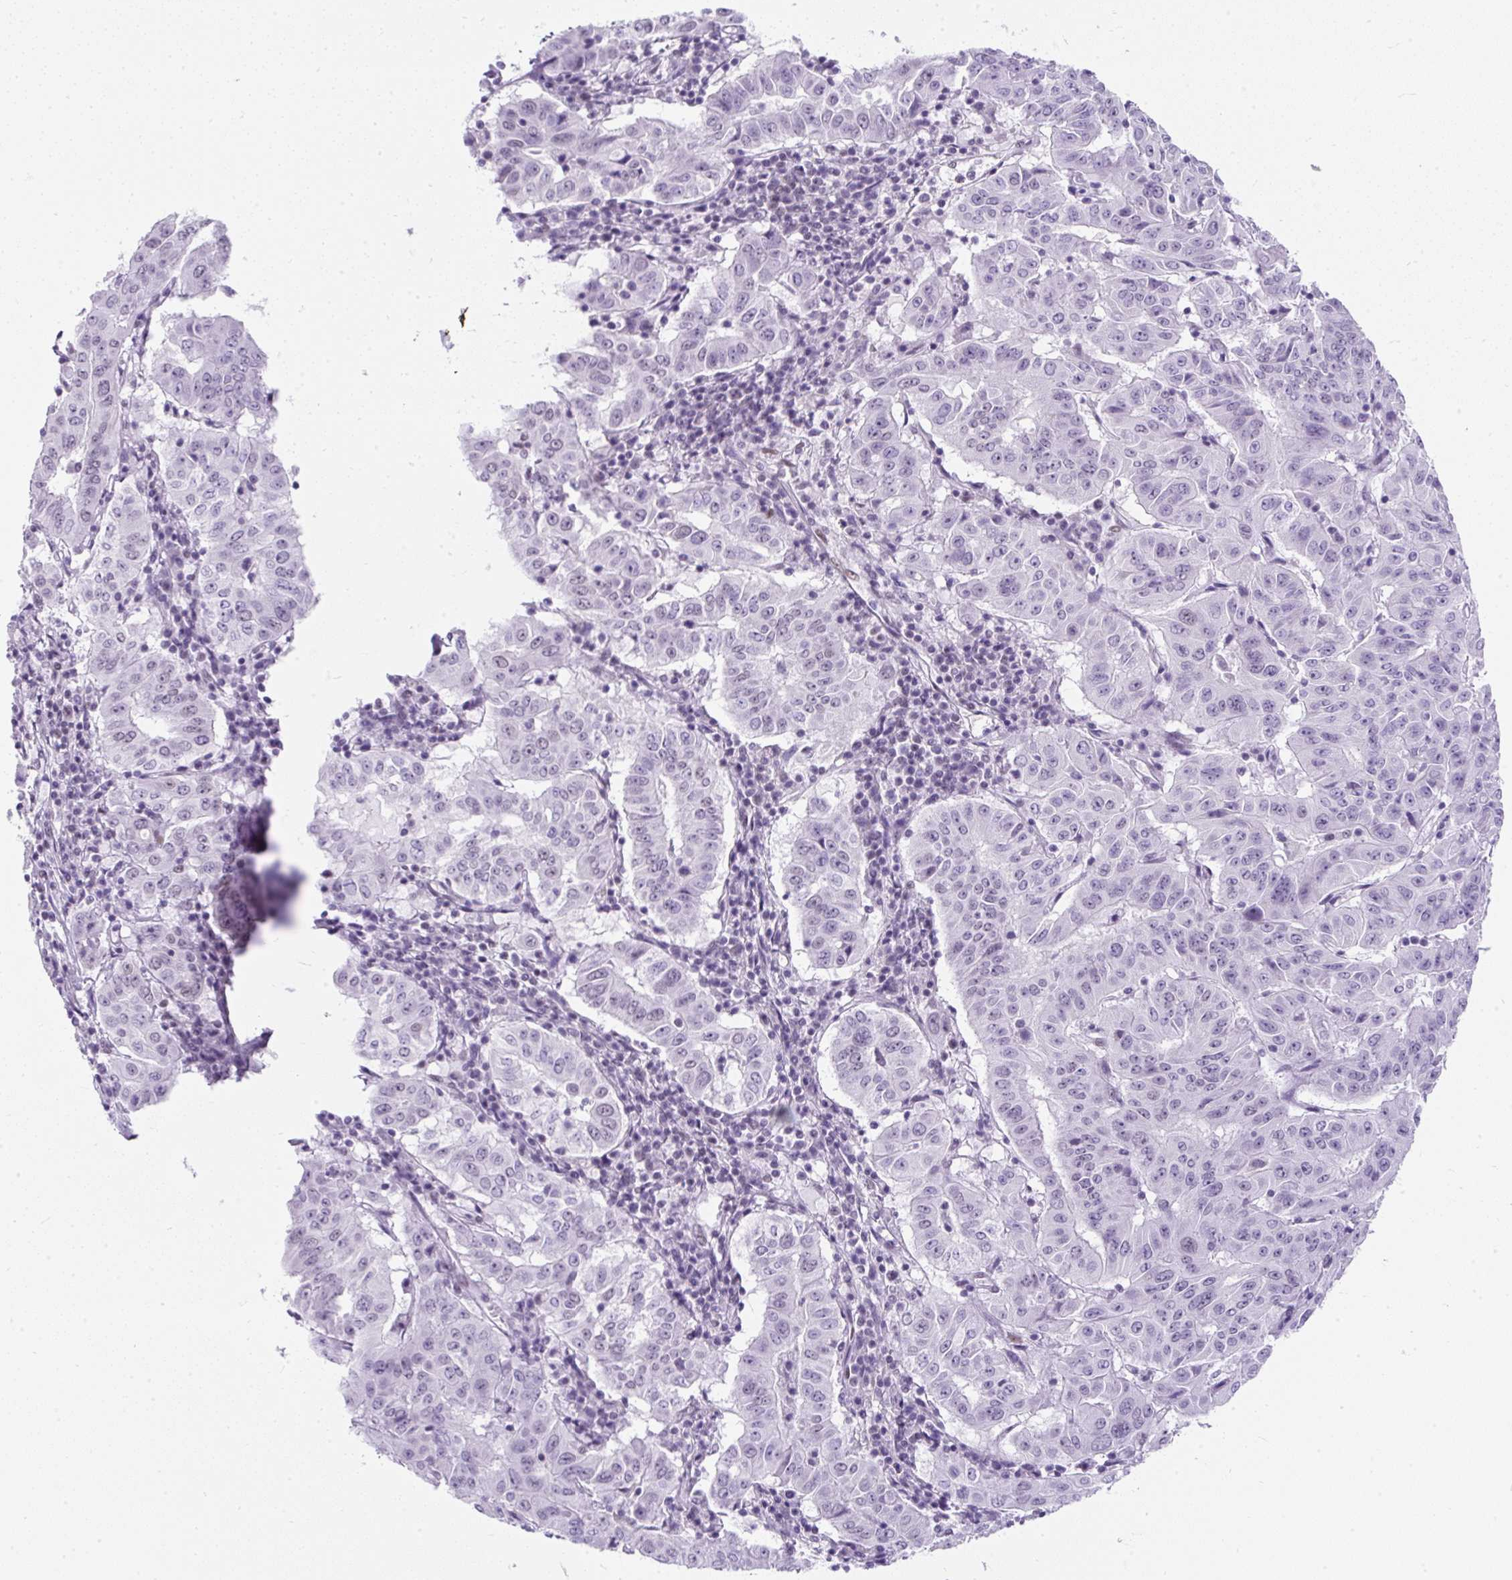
{"staining": {"intensity": "negative", "quantity": "none", "location": "none"}, "tissue": "pancreatic cancer", "cell_type": "Tumor cells", "image_type": "cancer", "snomed": [{"axis": "morphology", "description": "Adenocarcinoma, NOS"}, {"axis": "topography", "description": "Pancreas"}], "caption": "Adenocarcinoma (pancreatic) was stained to show a protein in brown. There is no significant positivity in tumor cells.", "gene": "PLCXD2", "patient": {"sex": "male", "age": 63}}